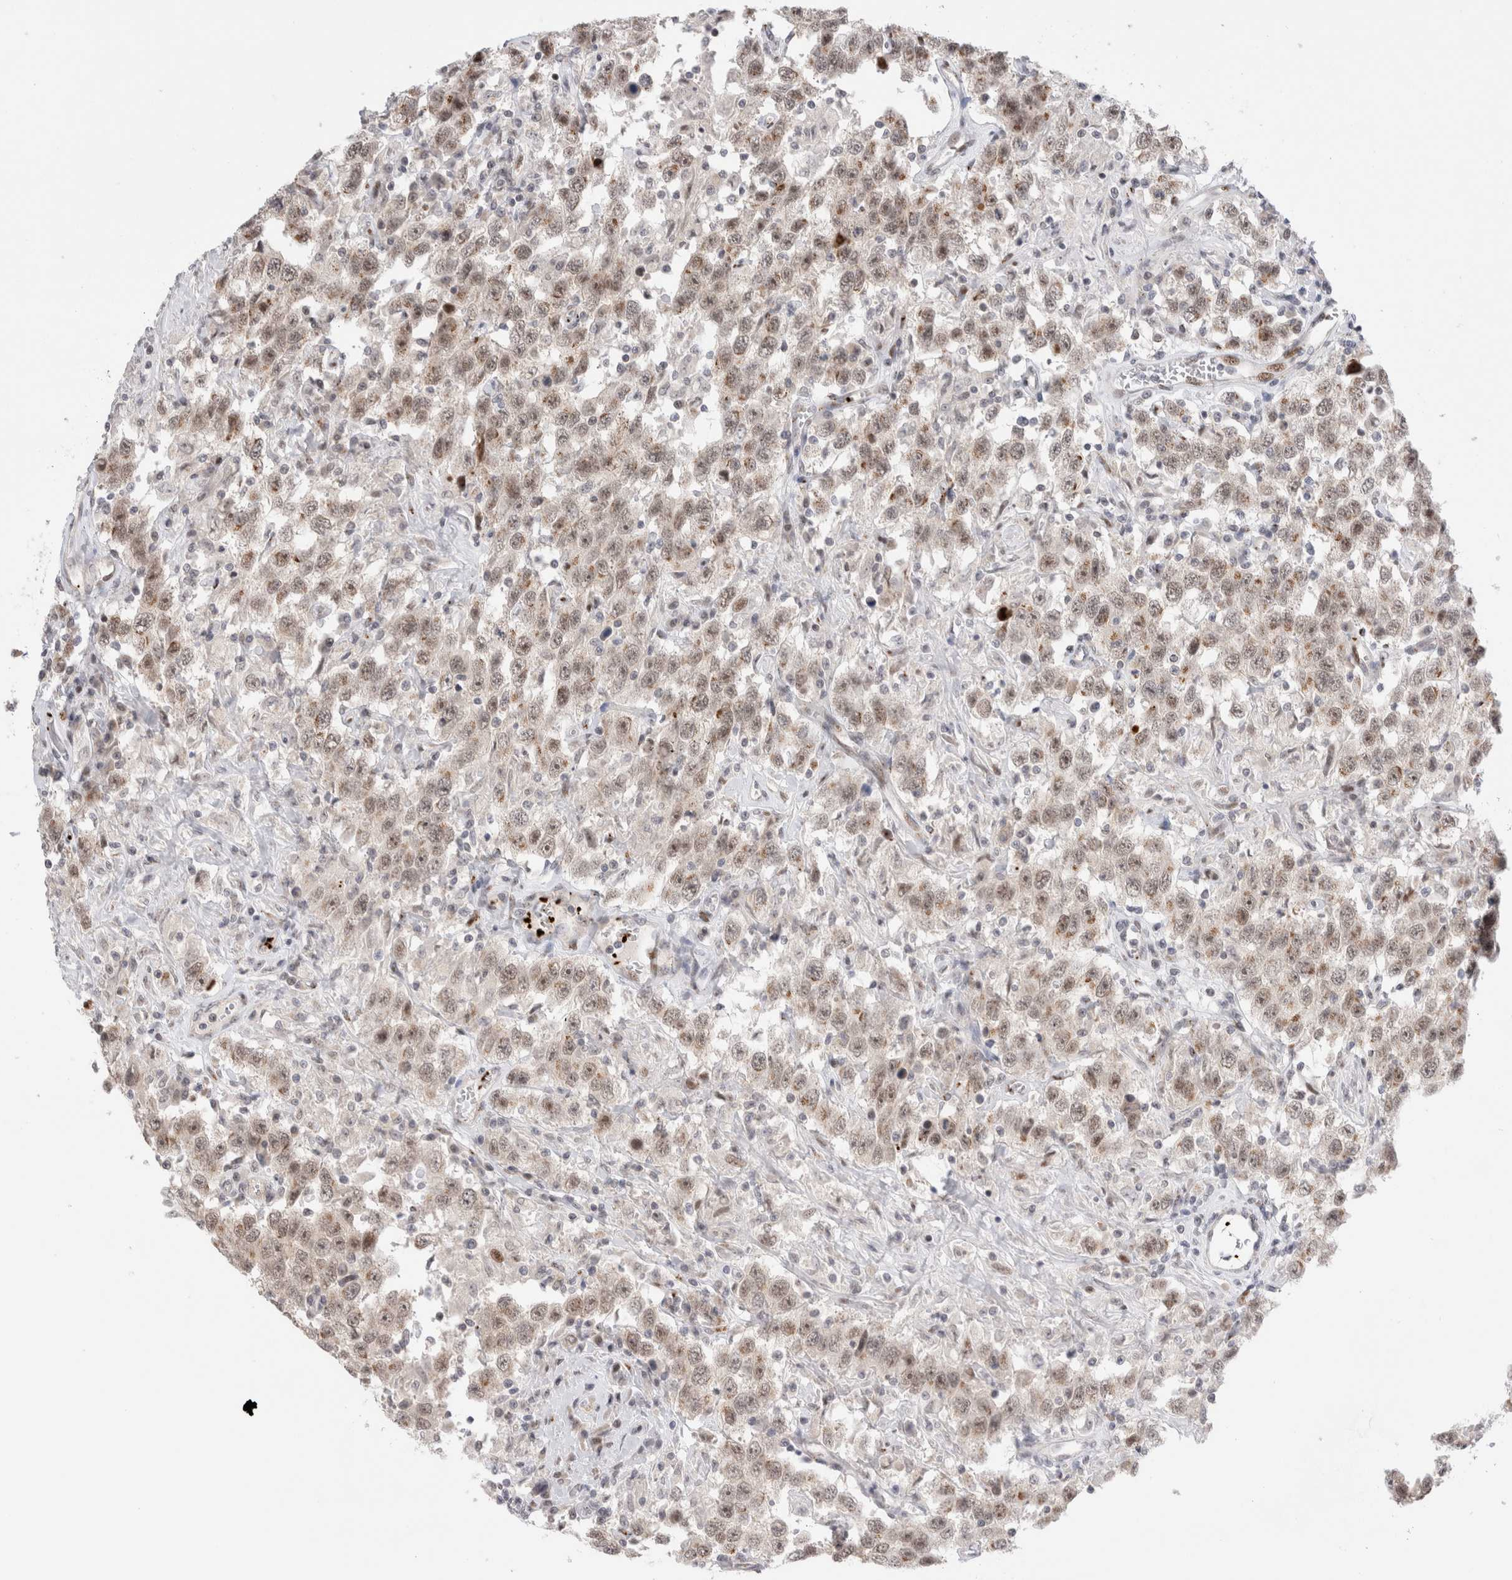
{"staining": {"intensity": "weak", "quantity": ">75%", "location": "nuclear"}, "tissue": "testis cancer", "cell_type": "Tumor cells", "image_type": "cancer", "snomed": [{"axis": "morphology", "description": "Seminoma, NOS"}, {"axis": "topography", "description": "Testis"}], "caption": "Tumor cells show low levels of weak nuclear positivity in about >75% of cells in human seminoma (testis).", "gene": "VPS28", "patient": {"sex": "male", "age": 41}}